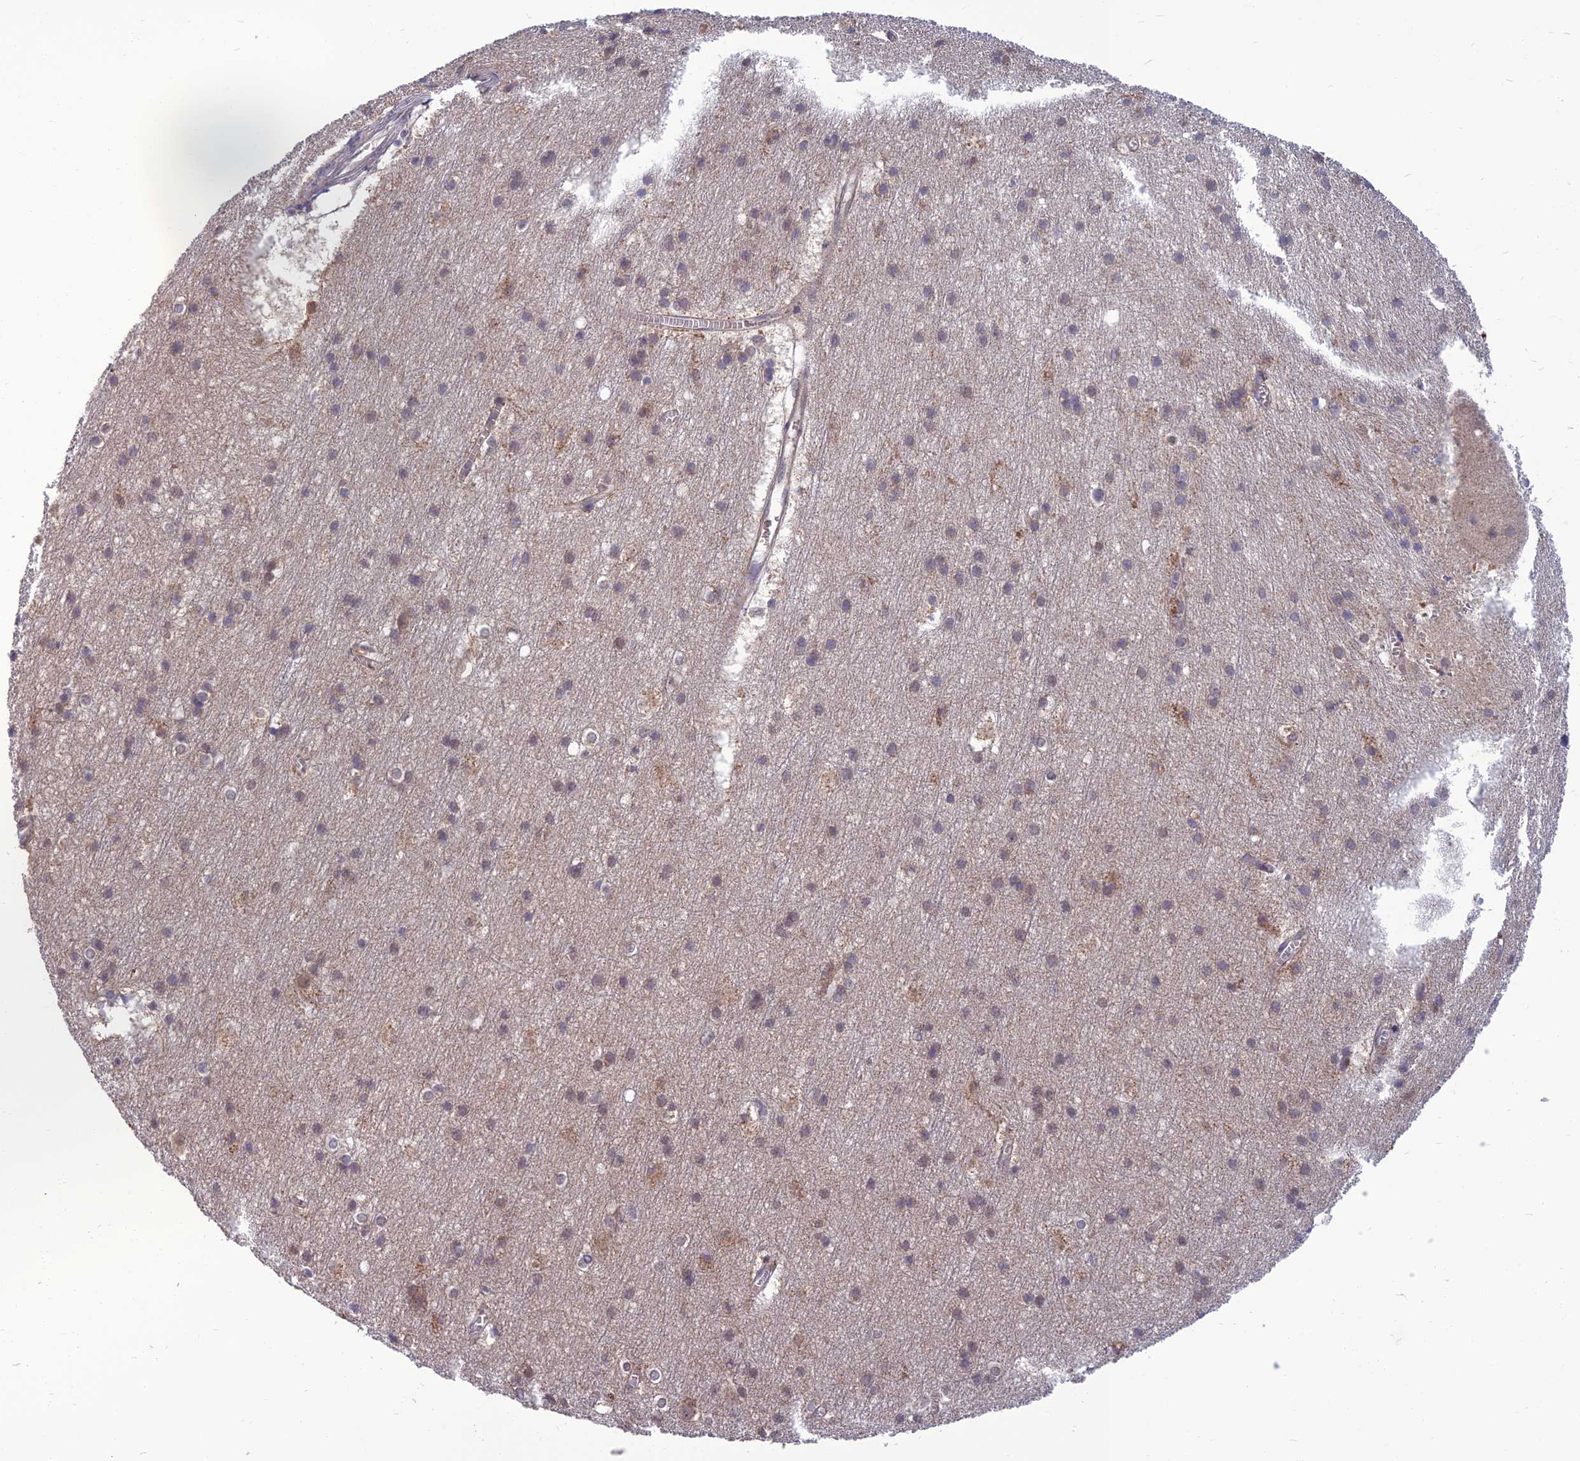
{"staining": {"intensity": "weak", "quantity": "25%-75%", "location": "cytoplasmic/membranous"}, "tissue": "cerebral cortex", "cell_type": "Endothelial cells", "image_type": "normal", "snomed": [{"axis": "morphology", "description": "Normal tissue, NOS"}, {"axis": "topography", "description": "Cerebral cortex"}], "caption": "Immunohistochemistry (IHC) image of unremarkable cerebral cortex stained for a protein (brown), which displays low levels of weak cytoplasmic/membranous expression in about 25%-75% of endothelial cells.", "gene": "GIPC1", "patient": {"sex": "male", "age": 54}}